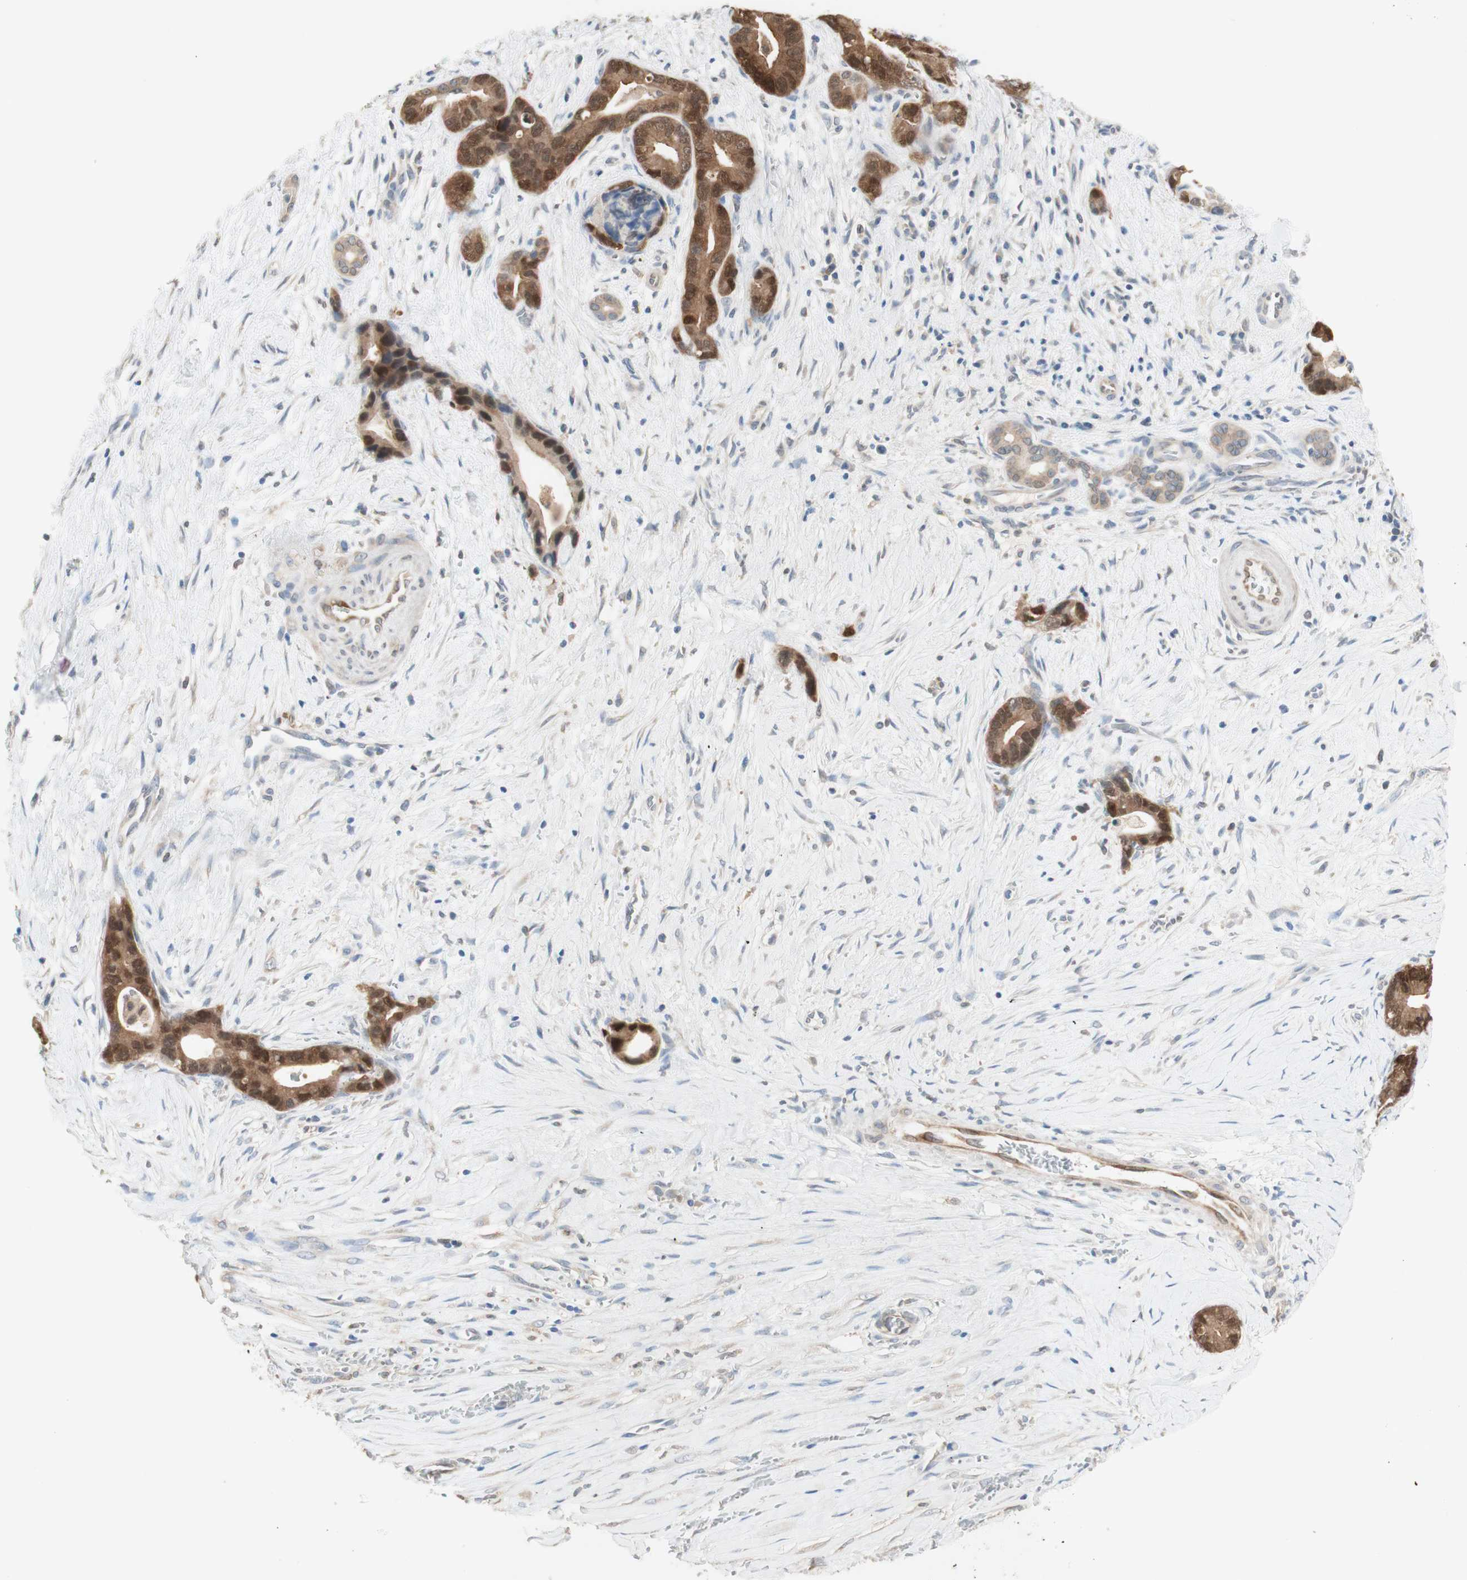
{"staining": {"intensity": "moderate", "quantity": ">75%", "location": "cytoplasmic/membranous,nuclear"}, "tissue": "liver cancer", "cell_type": "Tumor cells", "image_type": "cancer", "snomed": [{"axis": "morphology", "description": "Cholangiocarcinoma"}, {"axis": "topography", "description": "Liver"}], "caption": "Liver cancer (cholangiocarcinoma) tissue reveals moderate cytoplasmic/membranous and nuclear positivity in approximately >75% of tumor cells, visualized by immunohistochemistry.", "gene": "COMT", "patient": {"sex": "female", "age": 55}}